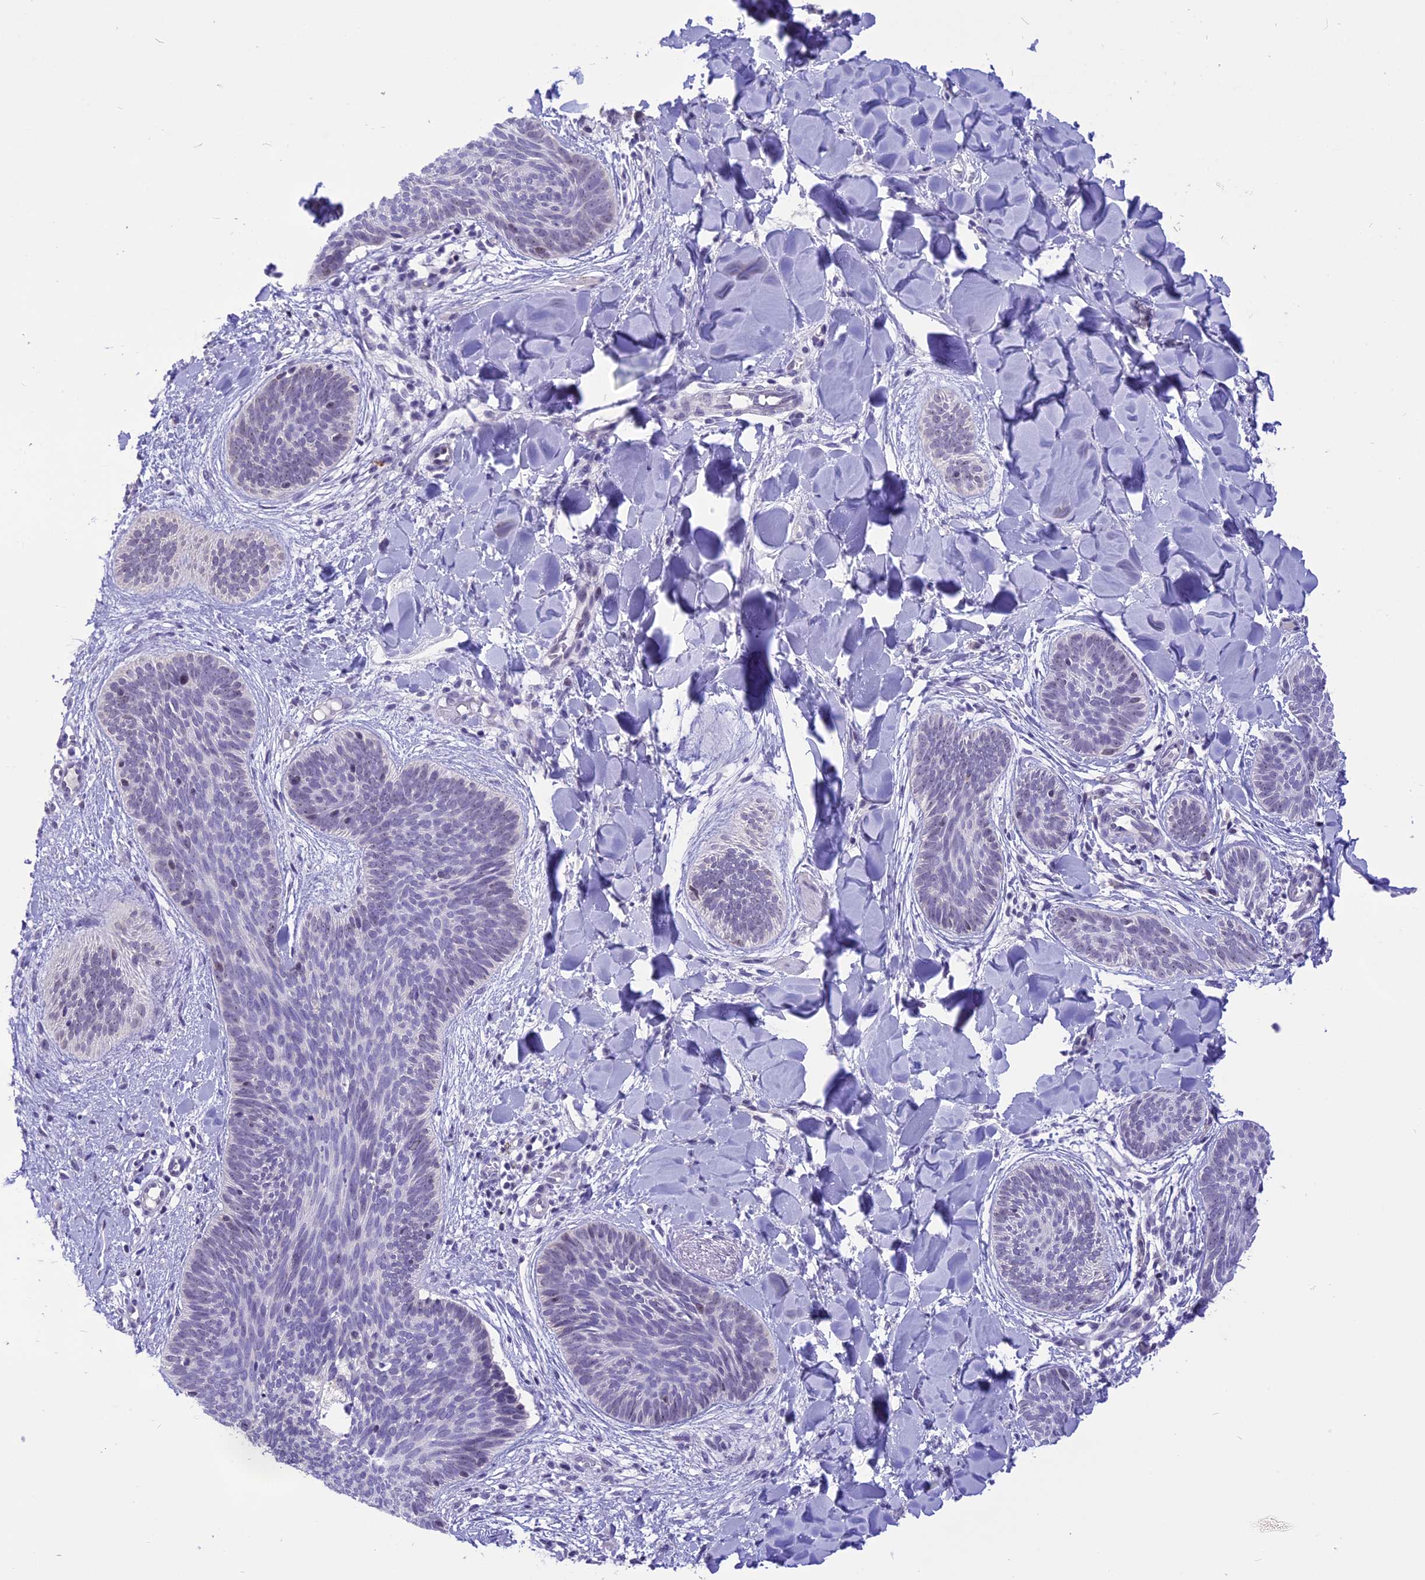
{"staining": {"intensity": "negative", "quantity": "none", "location": "none"}, "tissue": "skin cancer", "cell_type": "Tumor cells", "image_type": "cancer", "snomed": [{"axis": "morphology", "description": "Basal cell carcinoma"}, {"axis": "topography", "description": "Skin"}], "caption": "Skin basal cell carcinoma stained for a protein using immunohistochemistry demonstrates no staining tumor cells.", "gene": "CMSS1", "patient": {"sex": "female", "age": 81}}